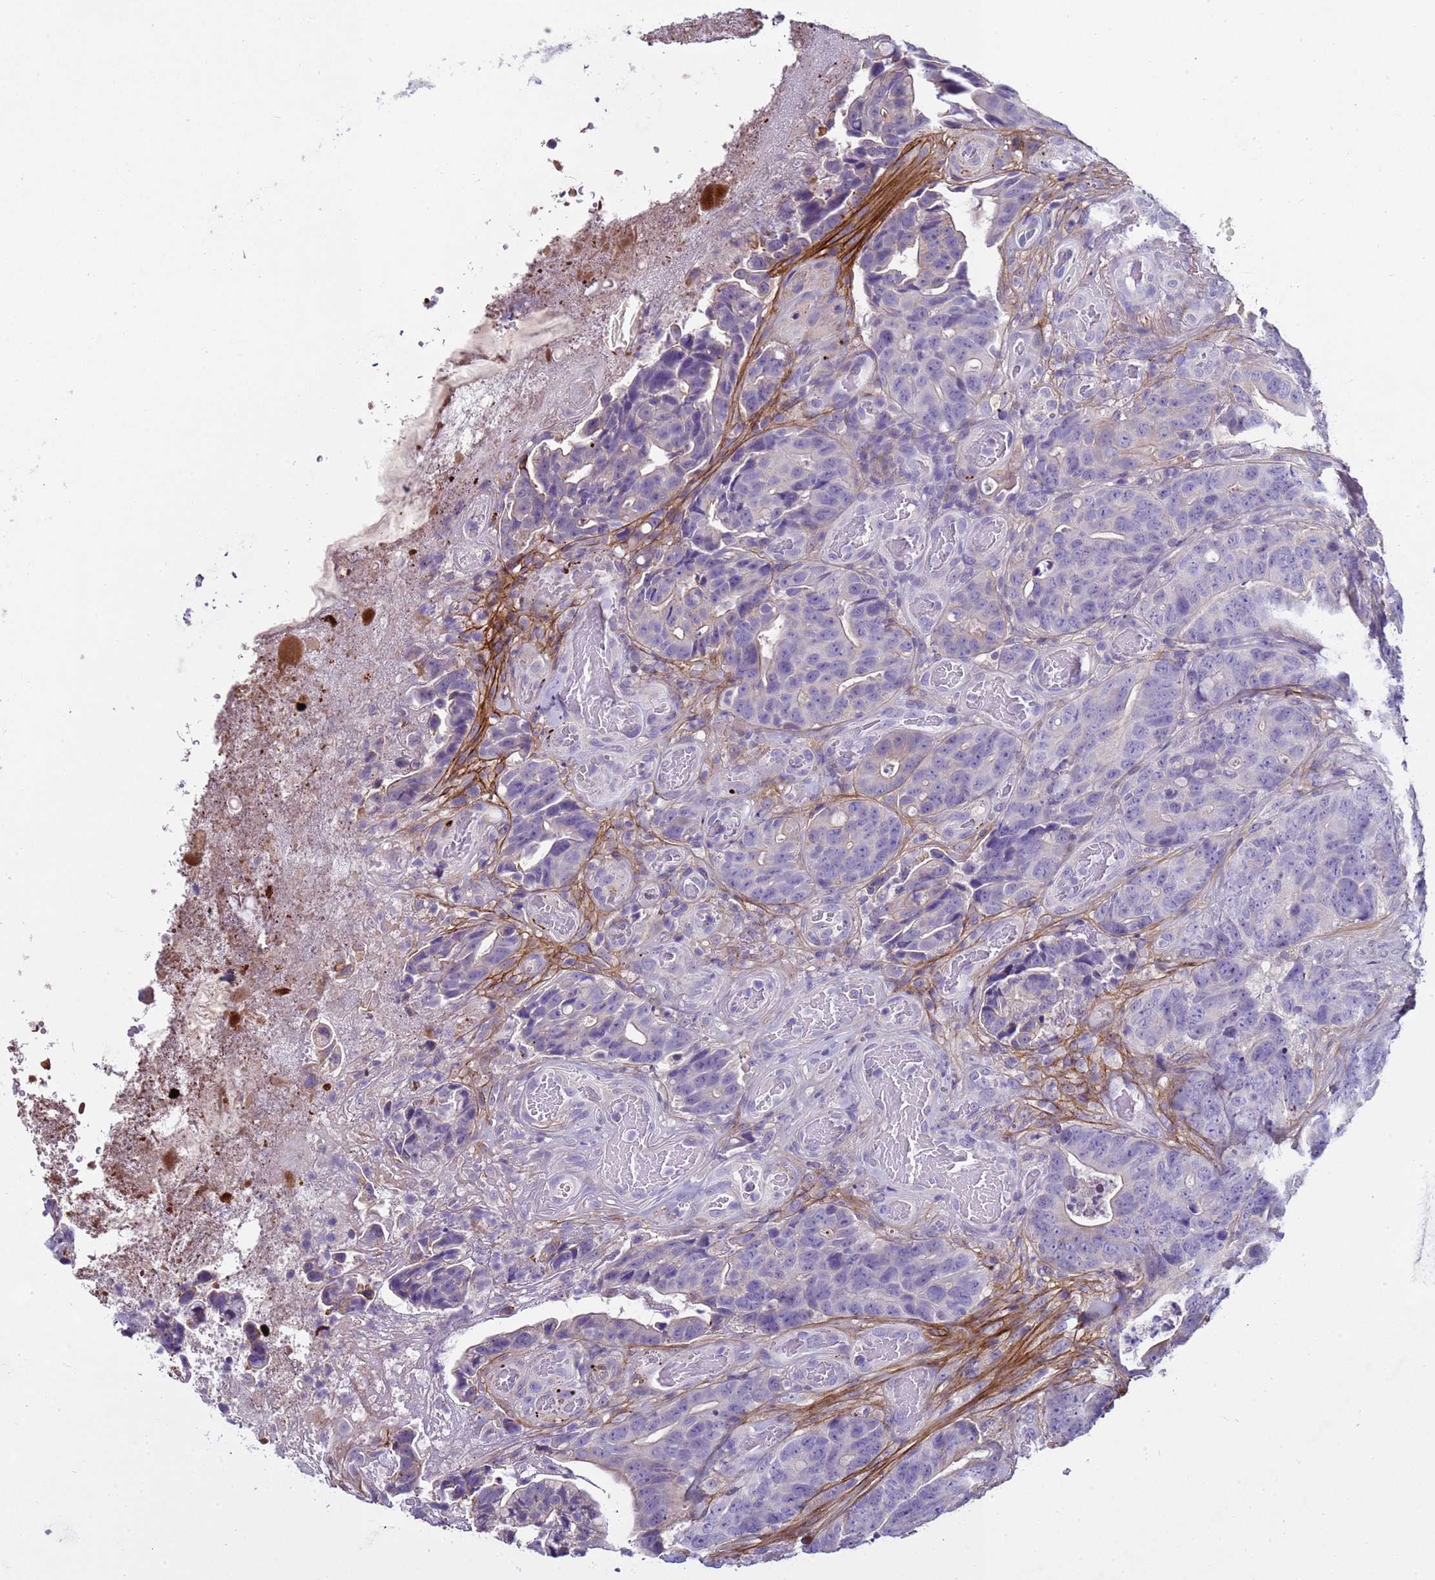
{"staining": {"intensity": "negative", "quantity": "none", "location": "none"}, "tissue": "colorectal cancer", "cell_type": "Tumor cells", "image_type": "cancer", "snomed": [{"axis": "morphology", "description": "Adenocarcinoma, NOS"}, {"axis": "topography", "description": "Colon"}], "caption": "Image shows no protein staining in tumor cells of colorectal adenocarcinoma tissue.", "gene": "TRIM51", "patient": {"sex": "female", "age": 82}}